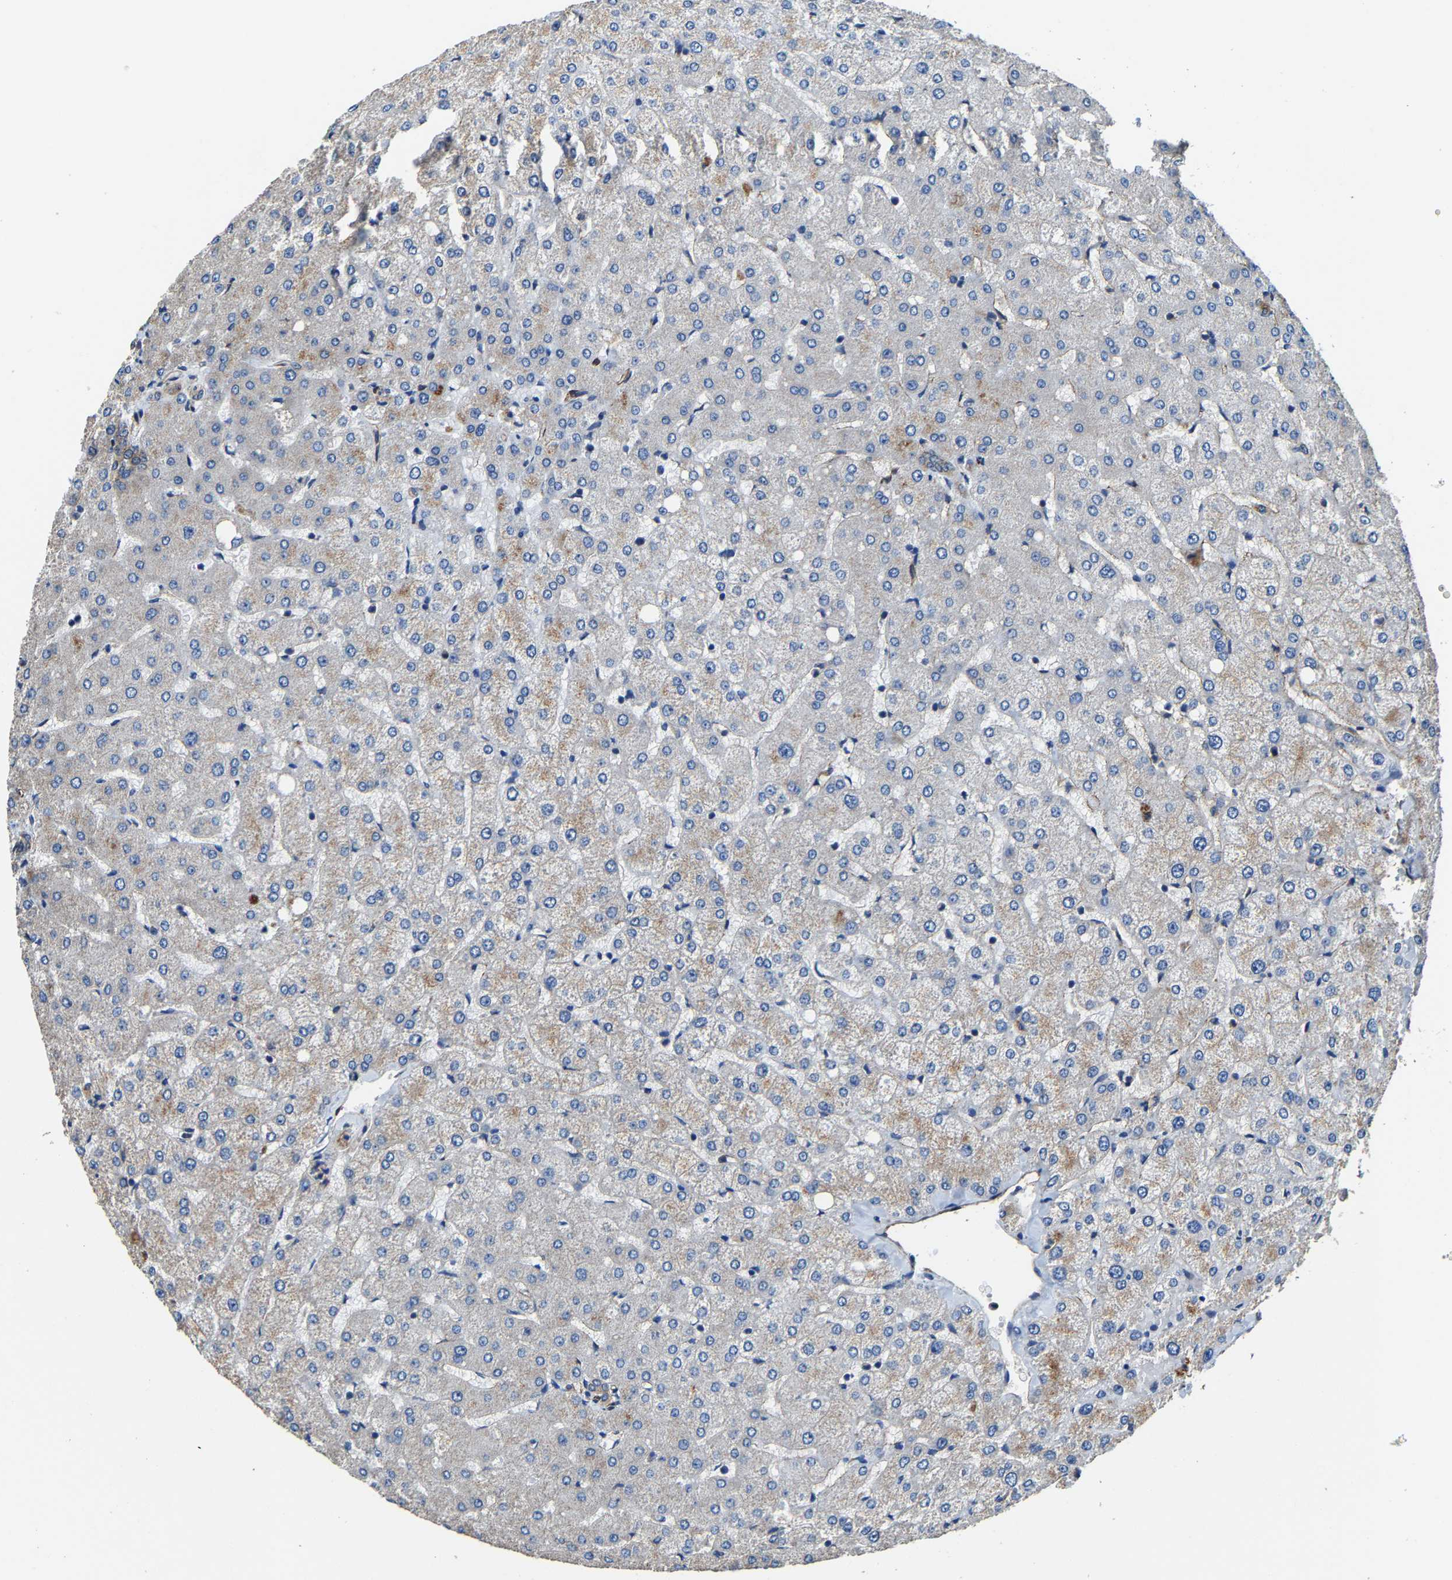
{"staining": {"intensity": "weak", "quantity": ">75%", "location": "cytoplasmic/membranous"}, "tissue": "liver", "cell_type": "Cholangiocytes", "image_type": "normal", "snomed": [{"axis": "morphology", "description": "Normal tissue, NOS"}, {"axis": "topography", "description": "Liver"}], "caption": "Brown immunohistochemical staining in benign liver shows weak cytoplasmic/membranous positivity in approximately >75% of cholangiocytes.", "gene": "GFRA3", "patient": {"sex": "female", "age": 54}}